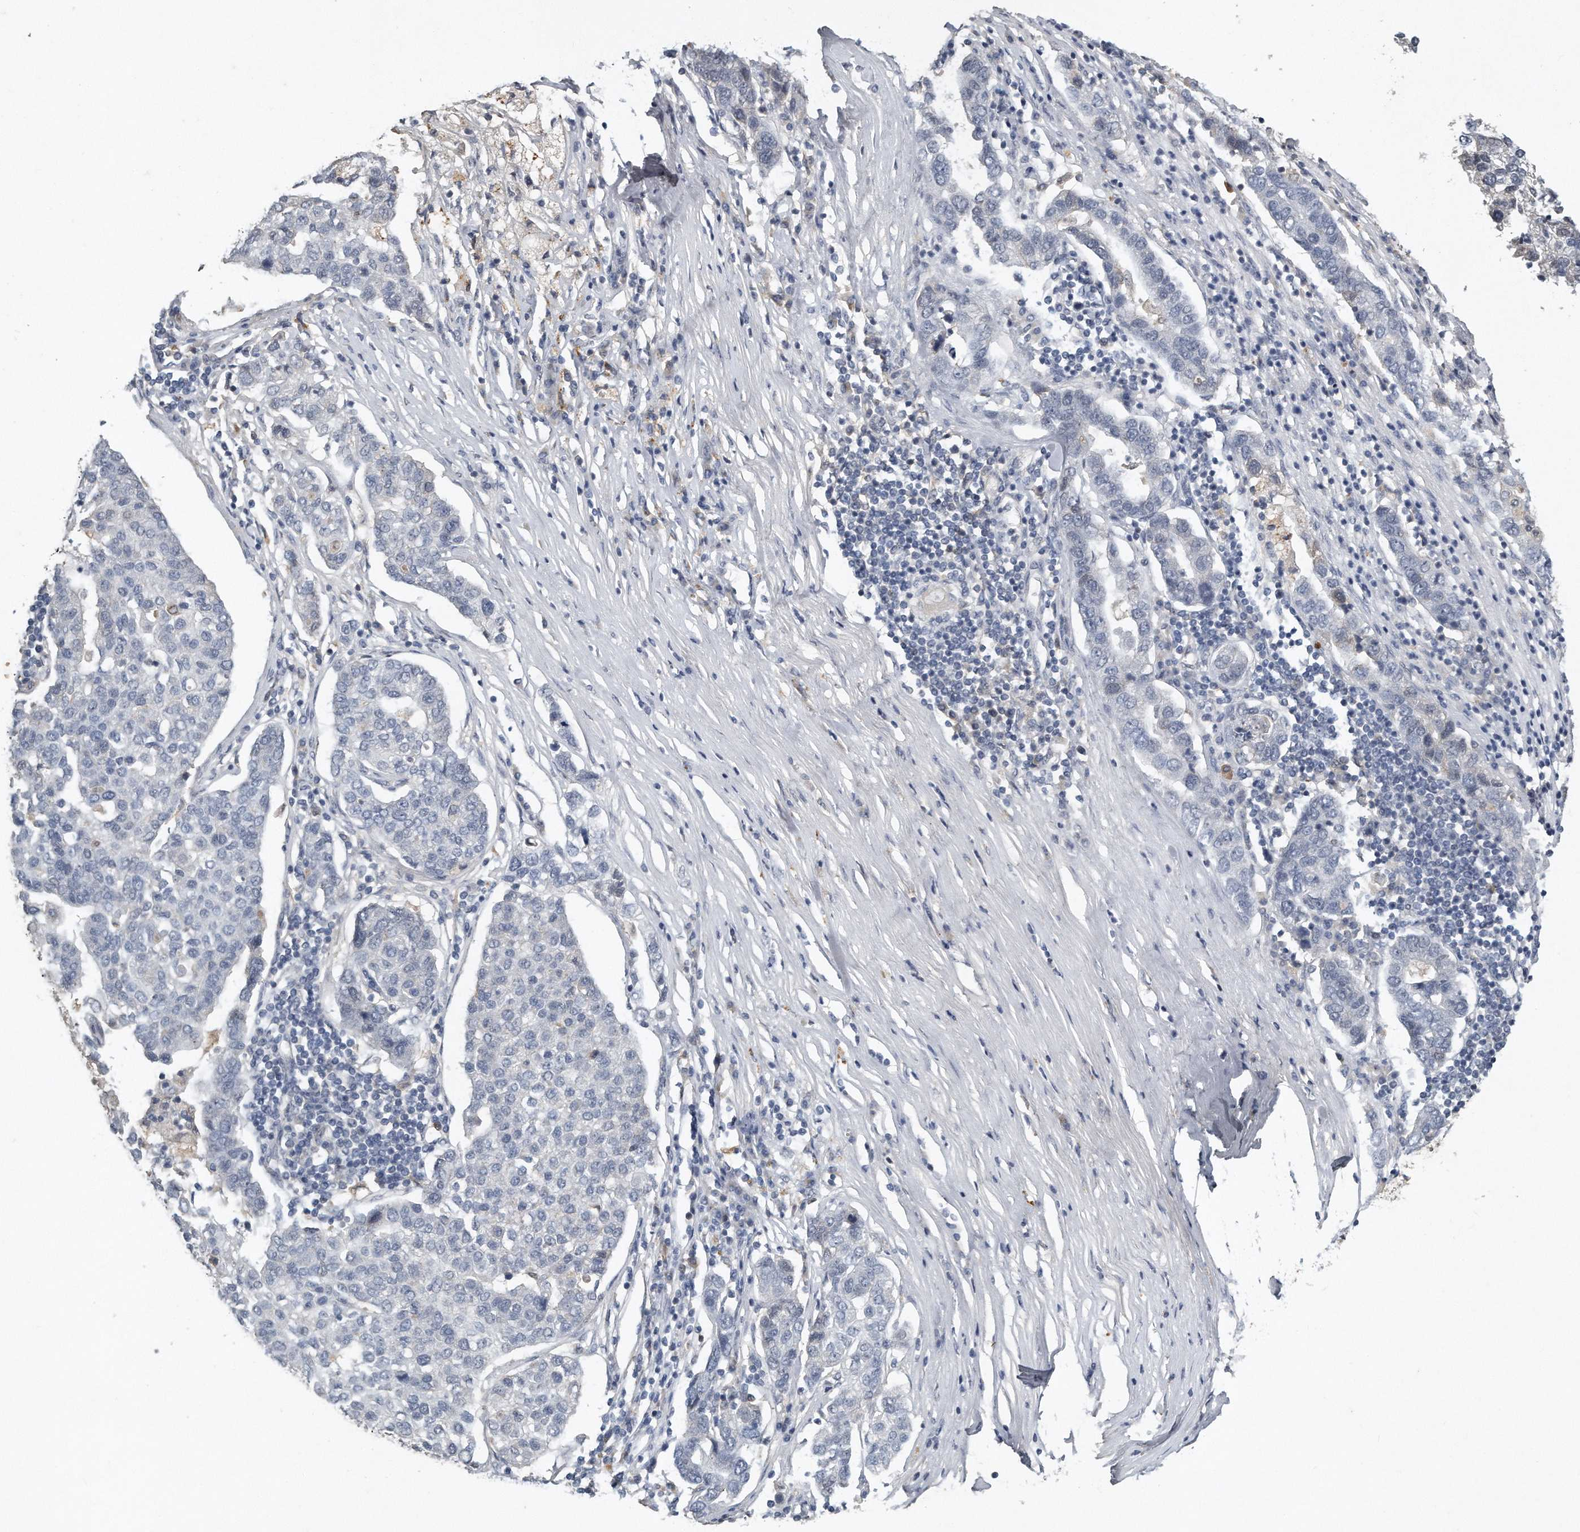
{"staining": {"intensity": "negative", "quantity": "none", "location": "none"}, "tissue": "pancreatic cancer", "cell_type": "Tumor cells", "image_type": "cancer", "snomed": [{"axis": "morphology", "description": "Adenocarcinoma, NOS"}, {"axis": "topography", "description": "Pancreas"}], "caption": "This is an immunohistochemistry (IHC) photomicrograph of pancreatic adenocarcinoma. There is no positivity in tumor cells.", "gene": "CAMK1", "patient": {"sex": "female", "age": 61}}